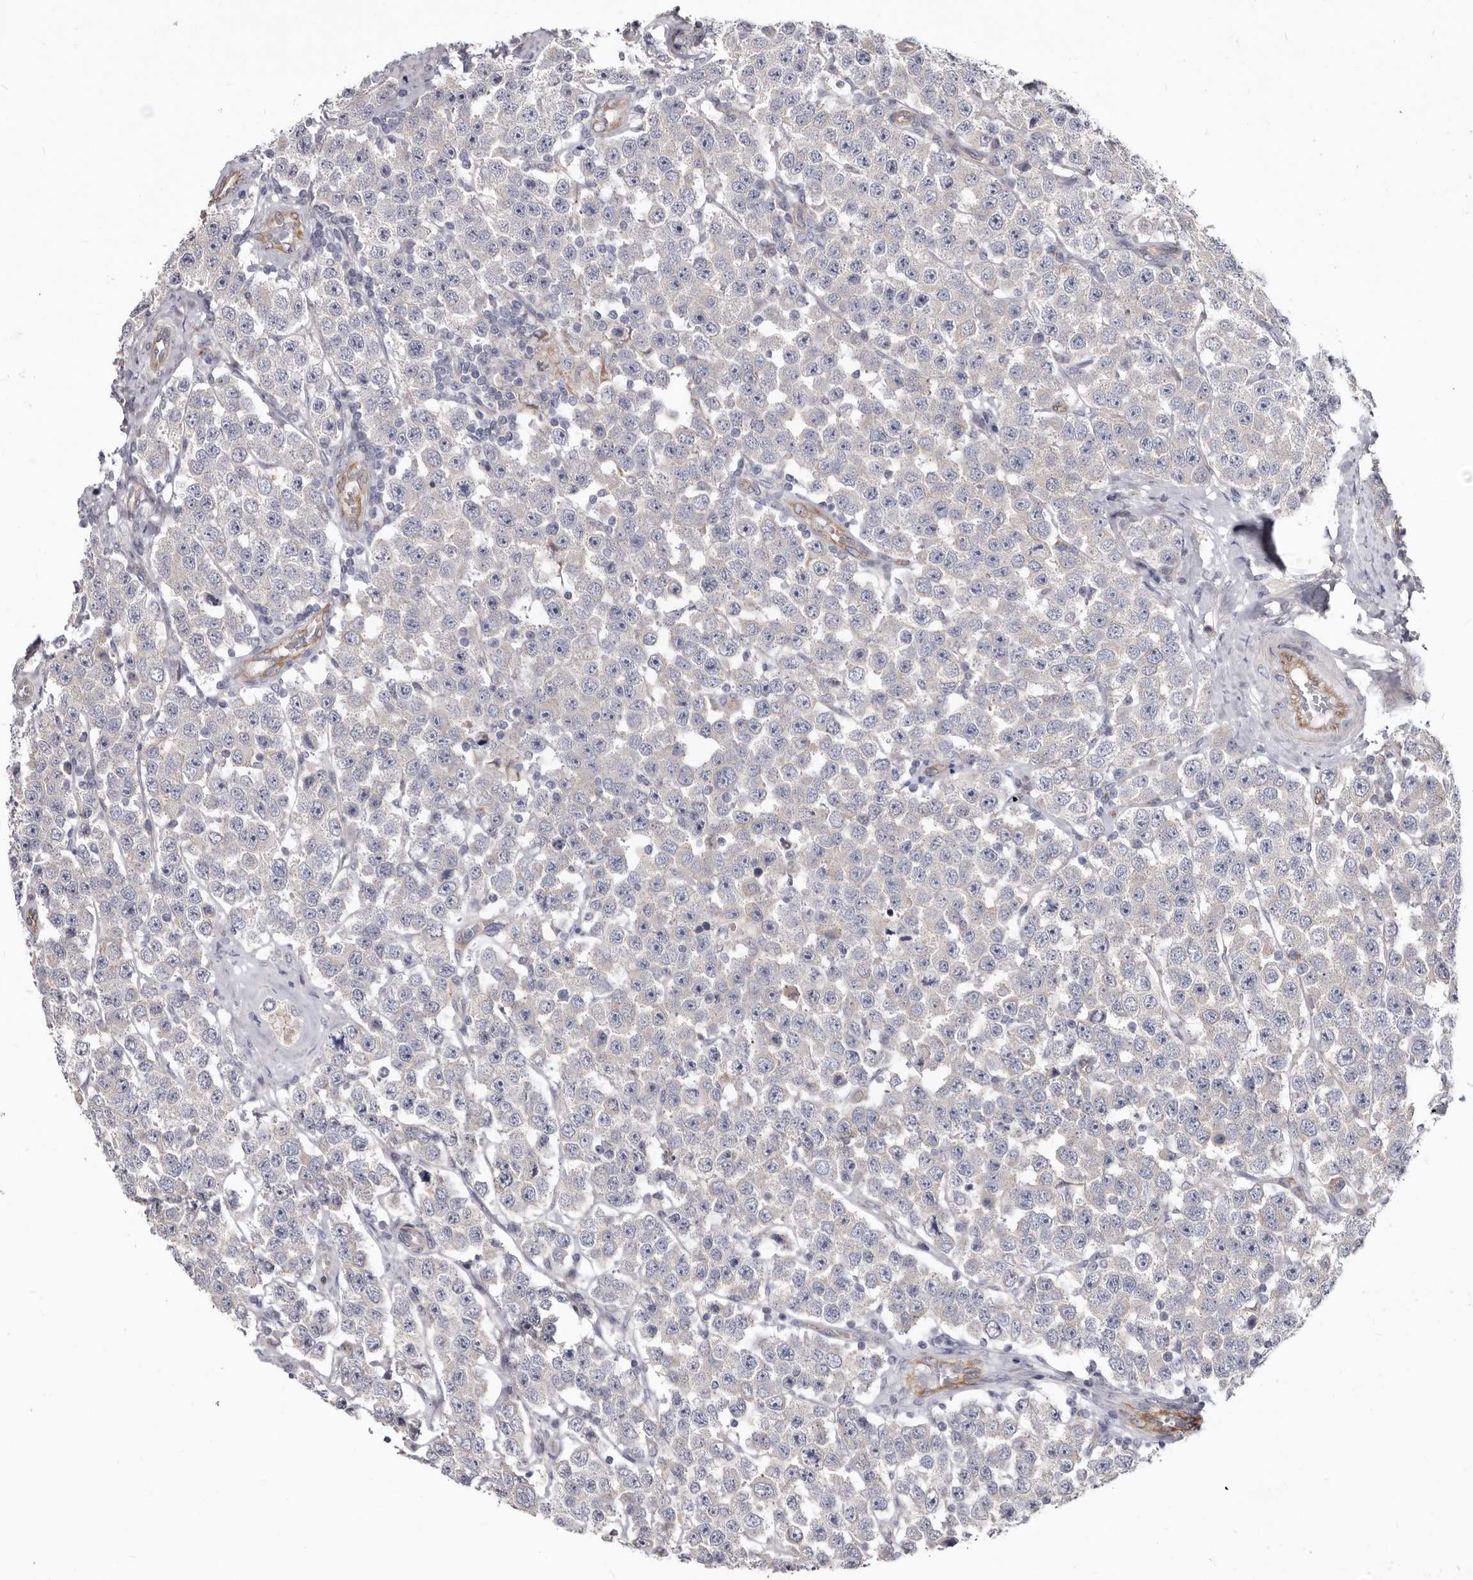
{"staining": {"intensity": "negative", "quantity": "none", "location": "none"}, "tissue": "testis cancer", "cell_type": "Tumor cells", "image_type": "cancer", "snomed": [{"axis": "morphology", "description": "Seminoma, NOS"}, {"axis": "topography", "description": "Testis"}], "caption": "This photomicrograph is of seminoma (testis) stained with immunohistochemistry (IHC) to label a protein in brown with the nuclei are counter-stained blue. There is no expression in tumor cells.", "gene": "FMO2", "patient": {"sex": "male", "age": 28}}